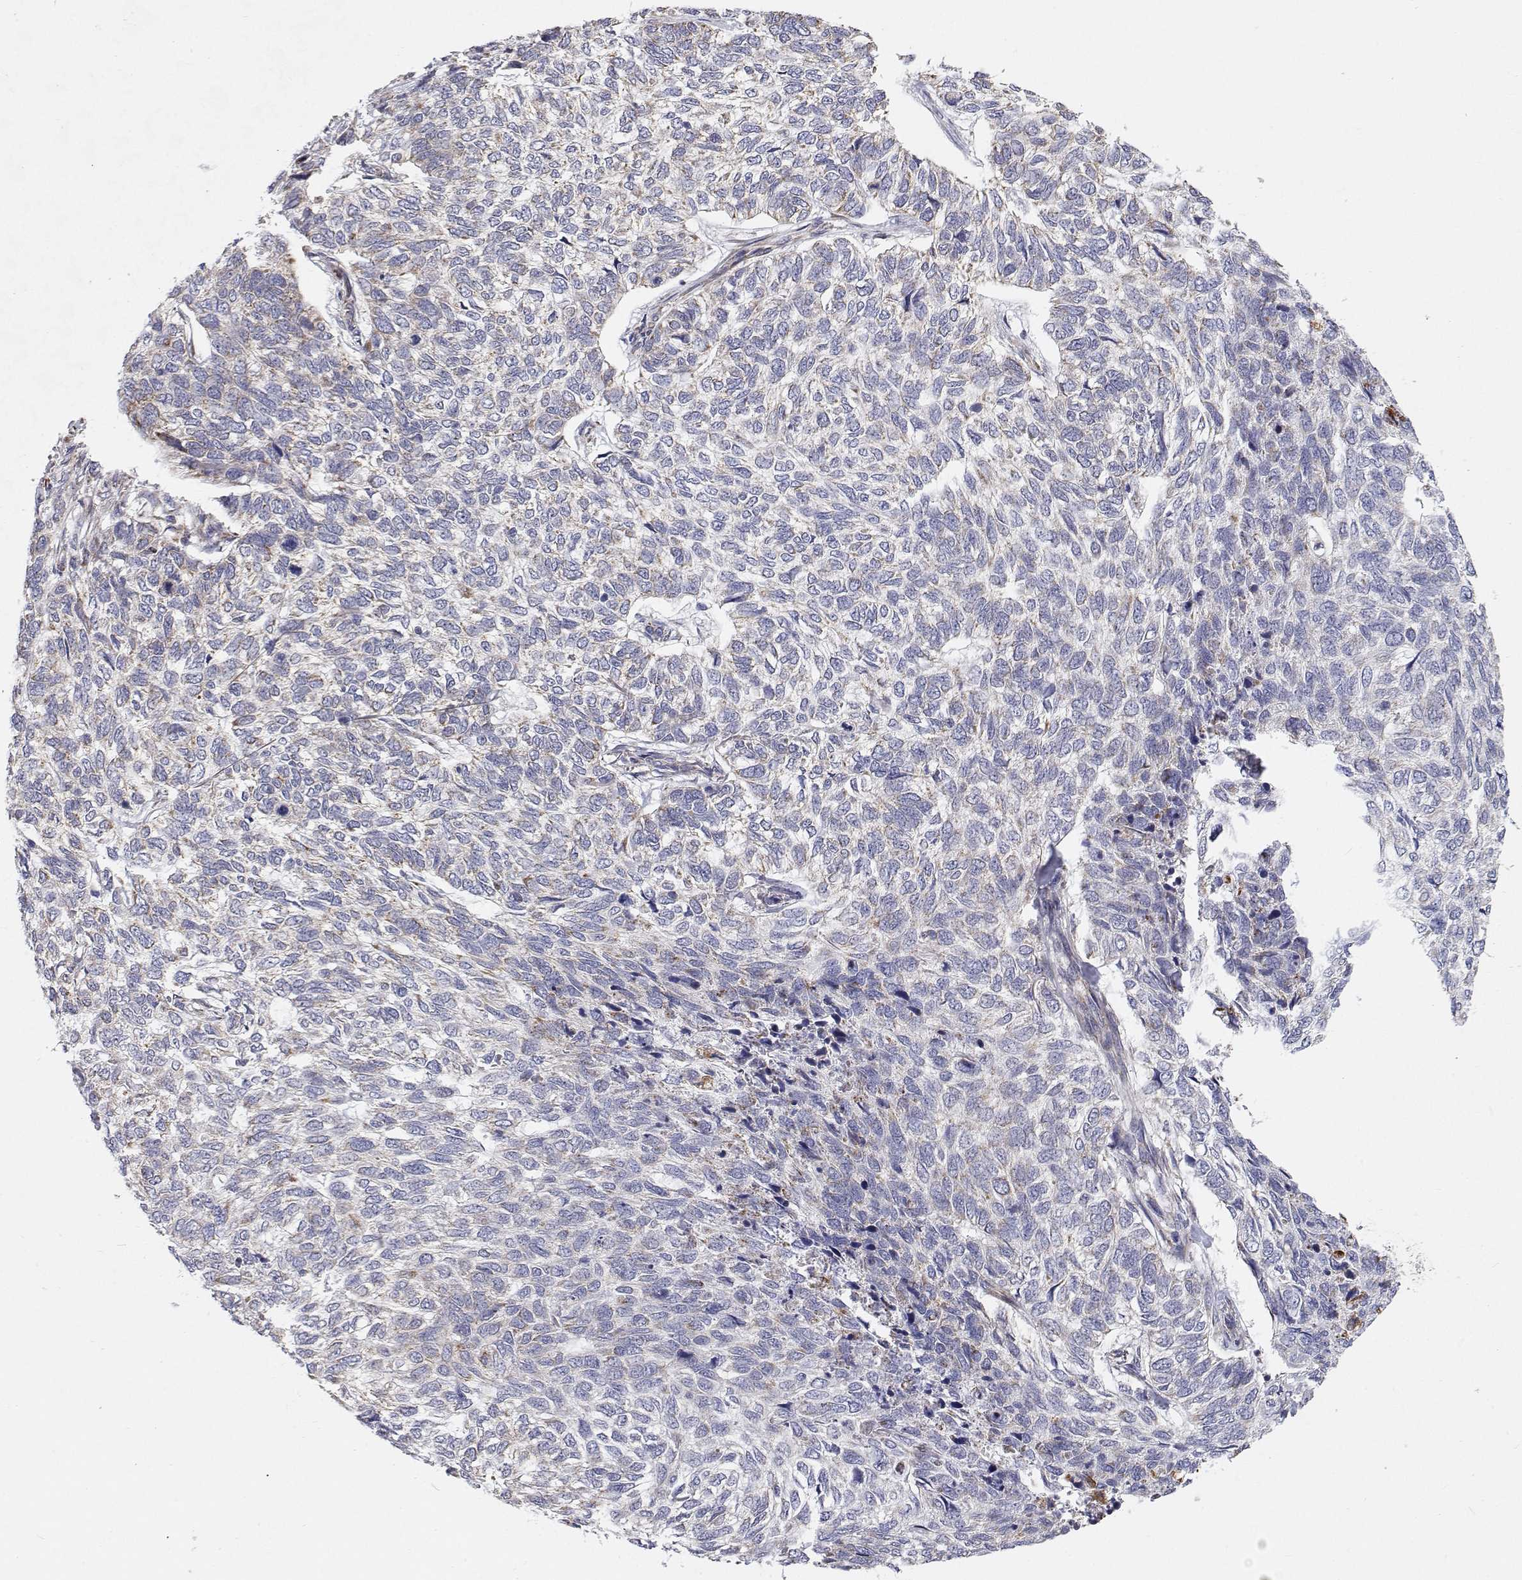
{"staining": {"intensity": "negative", "quantity": "none", "location": "none"}, "tissue": "skin cancer", "cell_type": "Tumor cells", "image_type": "cancer", "snomed": [{"axis": "morphology", "description": "Basal cell carcinoma"}, {"axis": "topography", "description": "Skin"}], "caption": "The immunohistochemistry histopathology image has no significant positivity in tumor cells of skin cancer (basal cell carcinoma) tissue.", "gene": "SPICE1", "patient": {"sex": "female", "age": 65}}